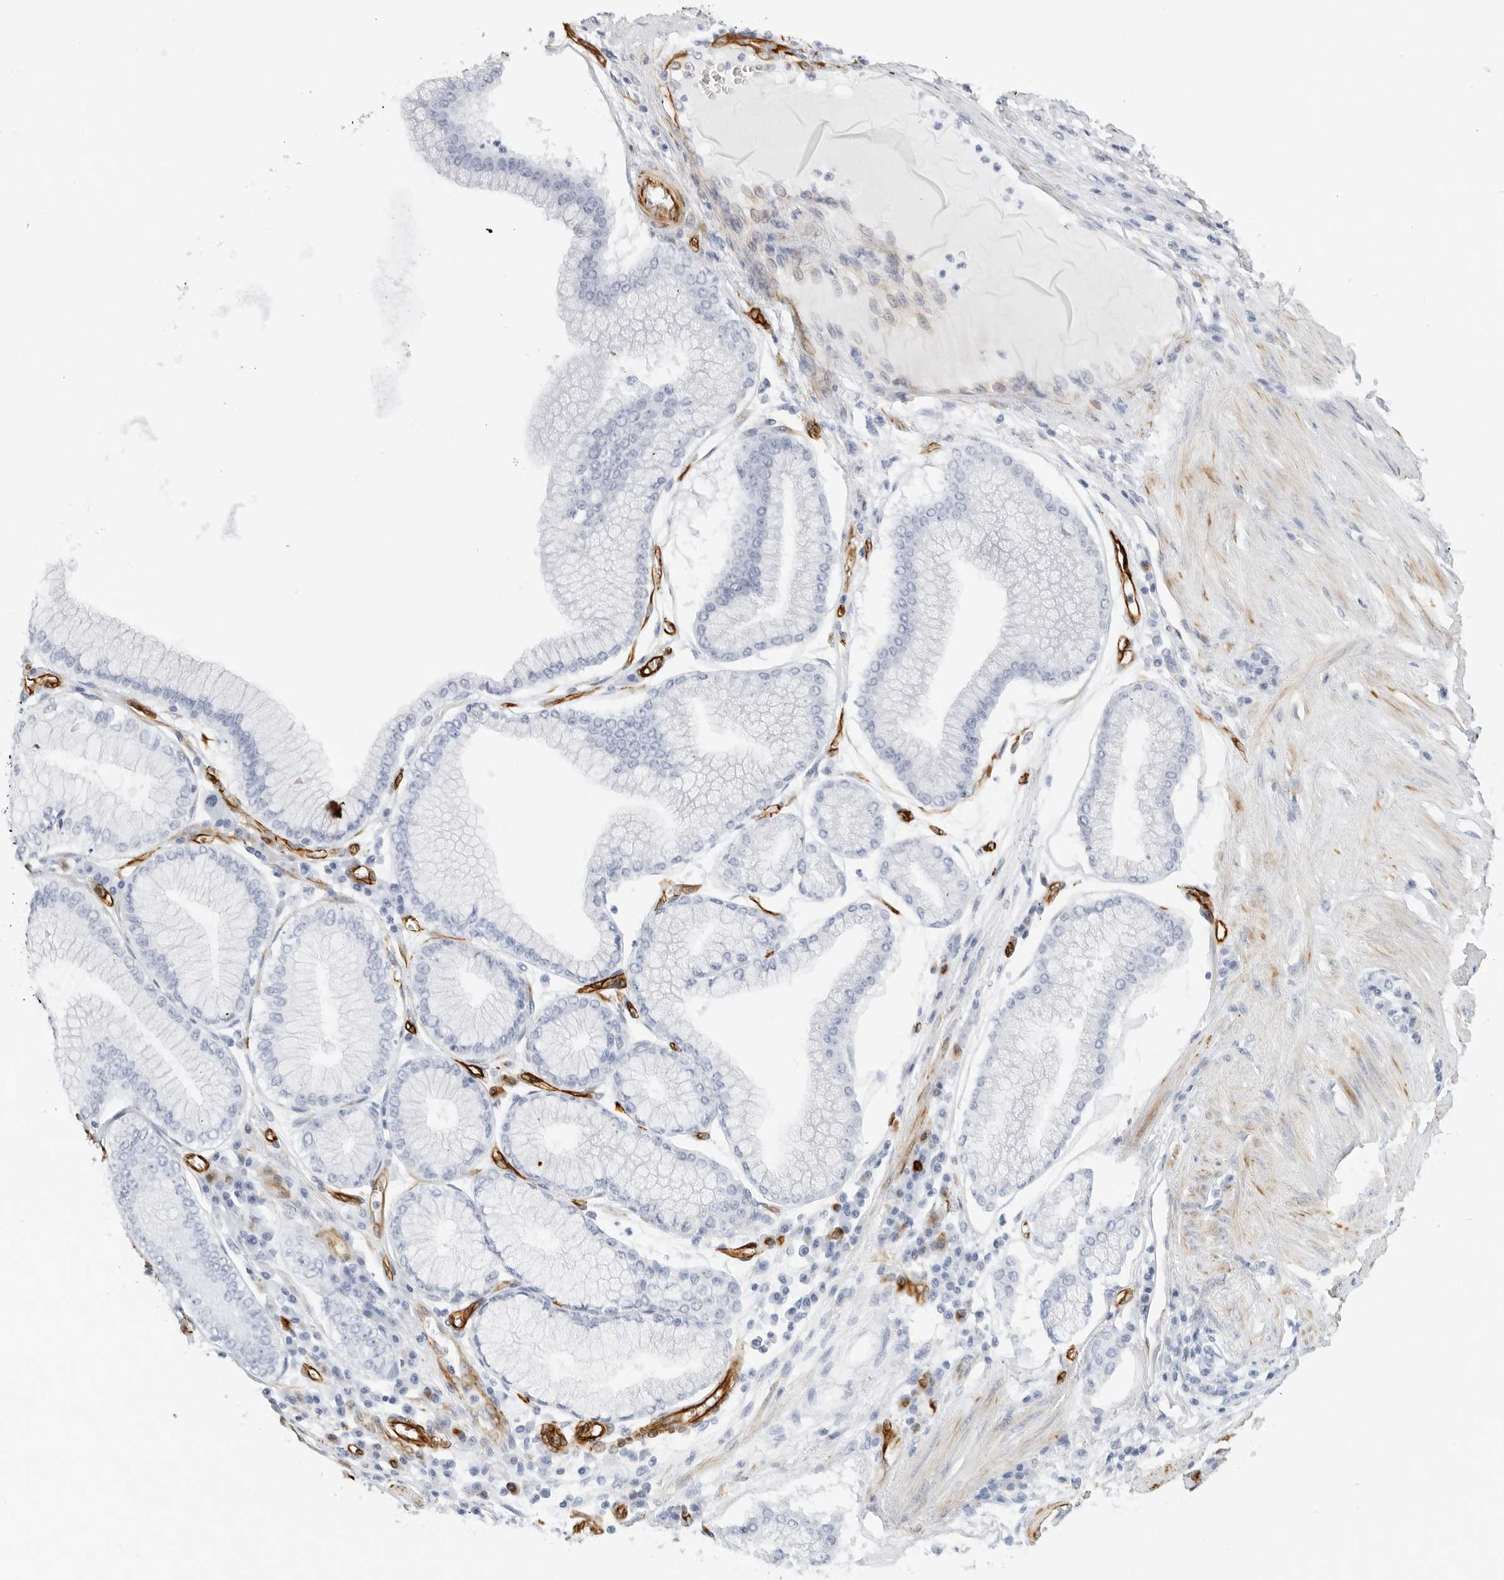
{"staining": {"intensity": "negative", "quantity": "none", "location": "none"}, "tissue": "stomach cancer", "cell_type": "Tumor cells", "image_type": "cancer", "snomed": [{"axis": "morphology", "description": "Adenocarcinoma, NOS"}, {"axis": "topography", "description": "Stomach"}], "caption": "Histopathology image shows no significant protein expression in tumor cells of stomach cancer (adenocarcinoma).", "gene": "NES", "patient": {"sex": "male", "age": 59}}